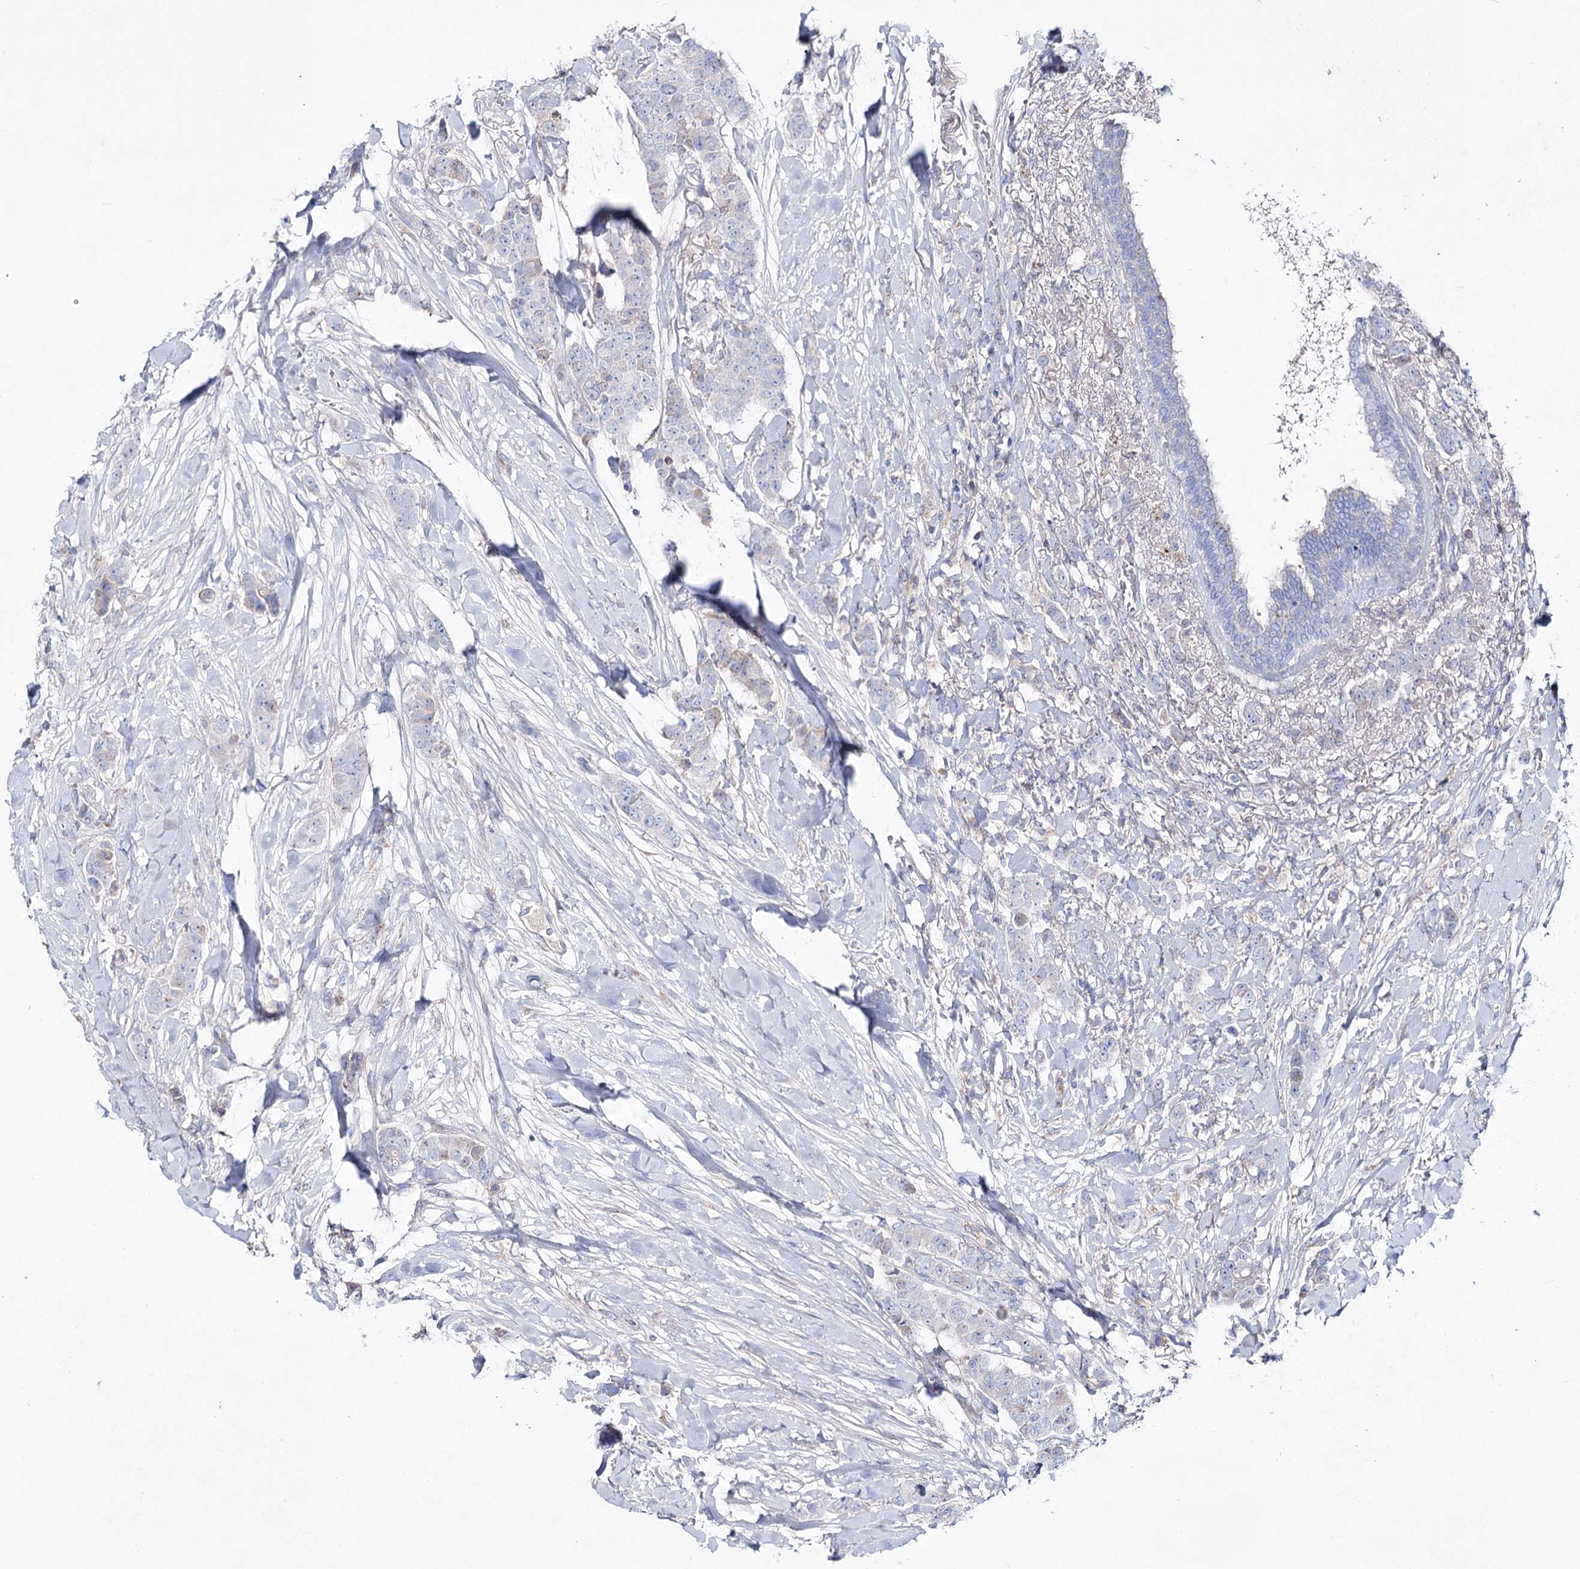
{"staining": {"intensity": "negative", "quantity": "none", "location": "none"}, "tissue": "breast cancer", "cell_type": "Tumor cells", "image_type": "cancer", "snomed": [{"axis": "morphology", "description": "Duct carcinoma"}, {"axis": "topography", "description": "Breast"}], "caption": "Tumor cells are negative for brown protein staining in intraductal carcinoma (breast). (Immunohistochemistry, brightfield microscopy, high magnification).", "gene": "NAGLU", "patient": {"sex": "female", "age": 40}}